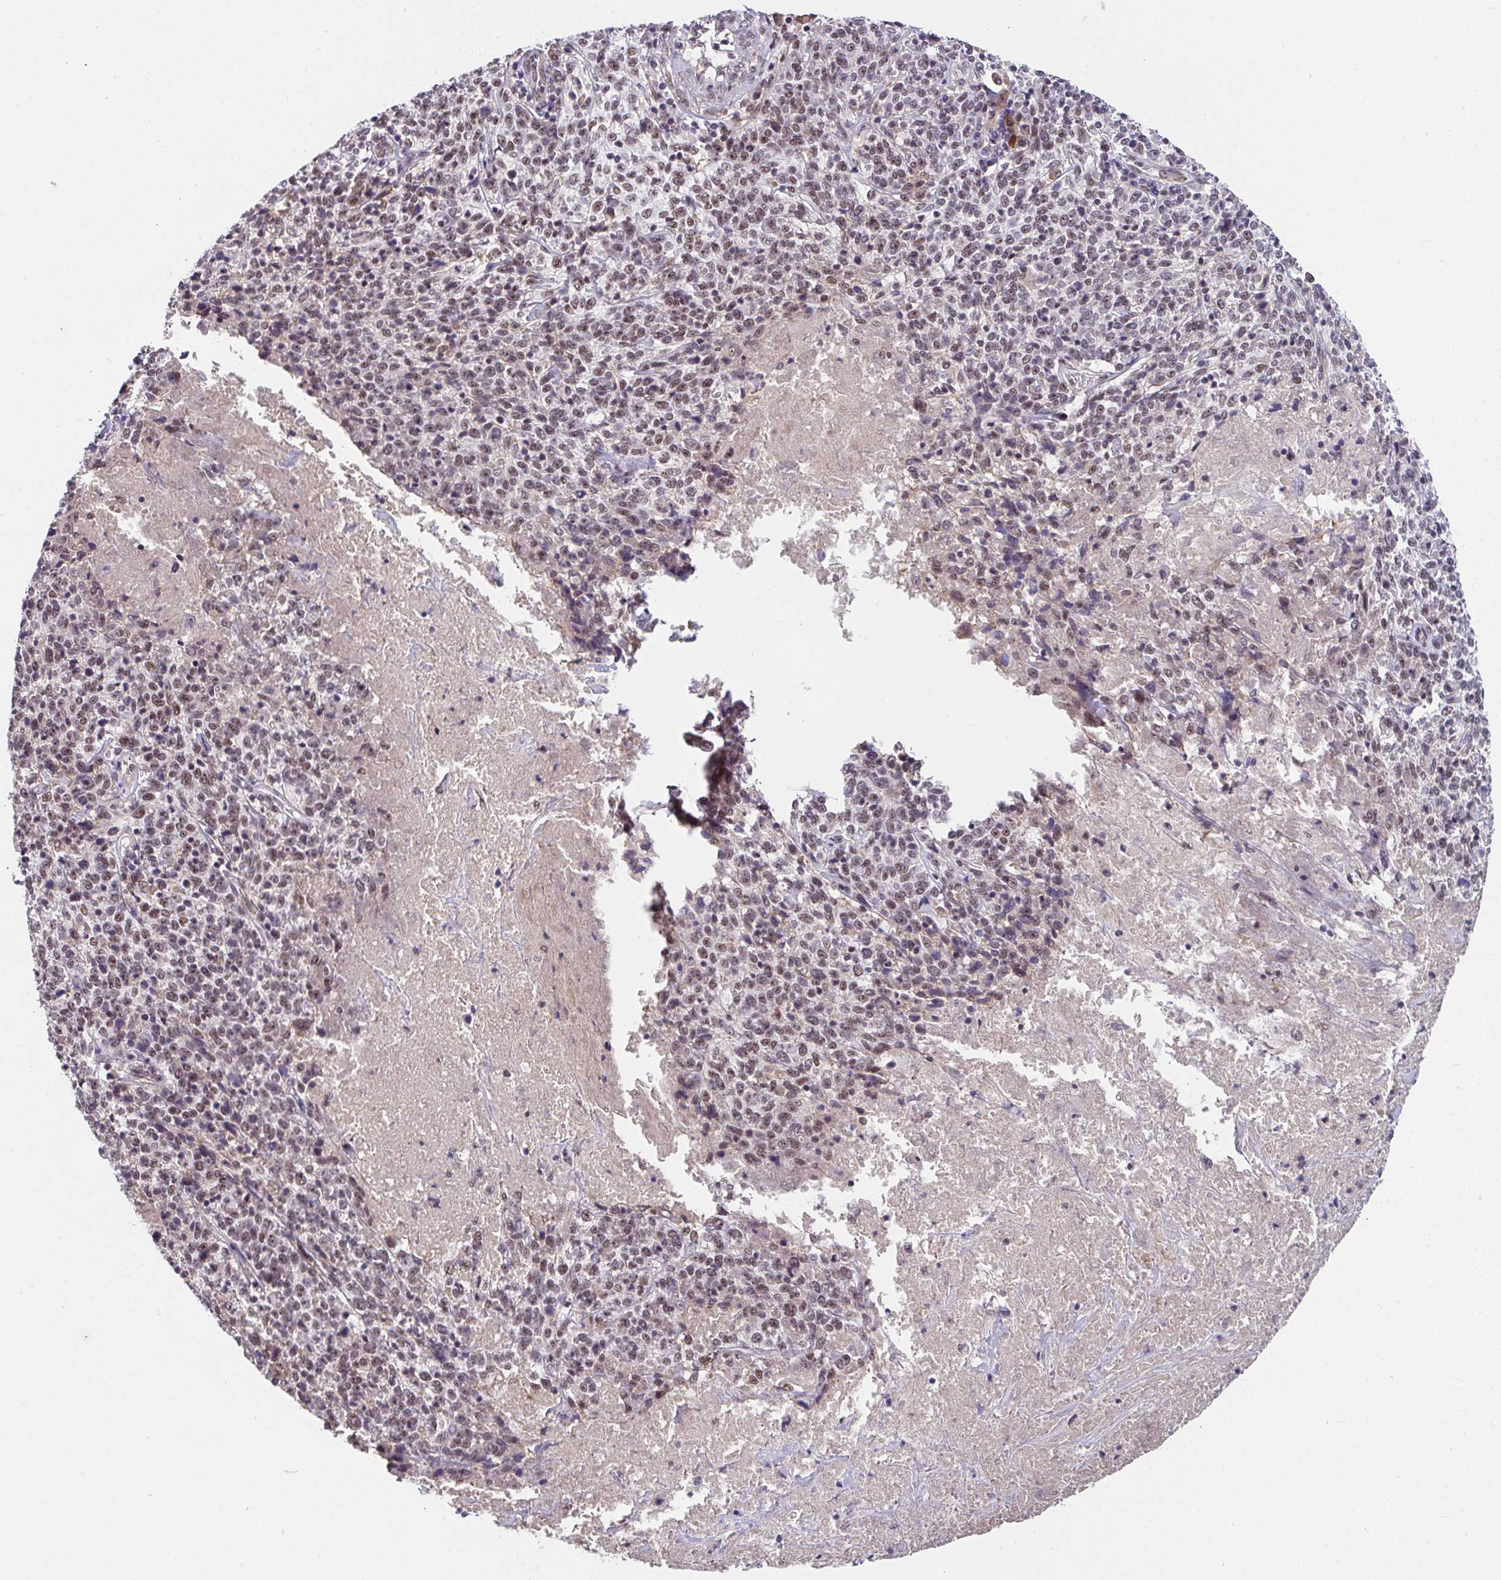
{"staining": {"intensity": "moderate", "quantity": ">75%", "location": "nuclear"}, "tissue": "cervical cancer", "cell_type": "Tumor cells", "image_type": "cancer", "snomed": [{"axis": "morphology", "description": "Squamous cell carcinoma, NOS"}, {"axis": "topography", "description": "Cervix"}], "caption": "Immunohistochemistry (IHC) histopathology image of cervical cancer stained for a protein (brown), which displays medium levels of moderate nuclear expression in about >75% of tumor cells.", "gene": "RBBP6", "patient": {"sex": "female", "age": 46}}